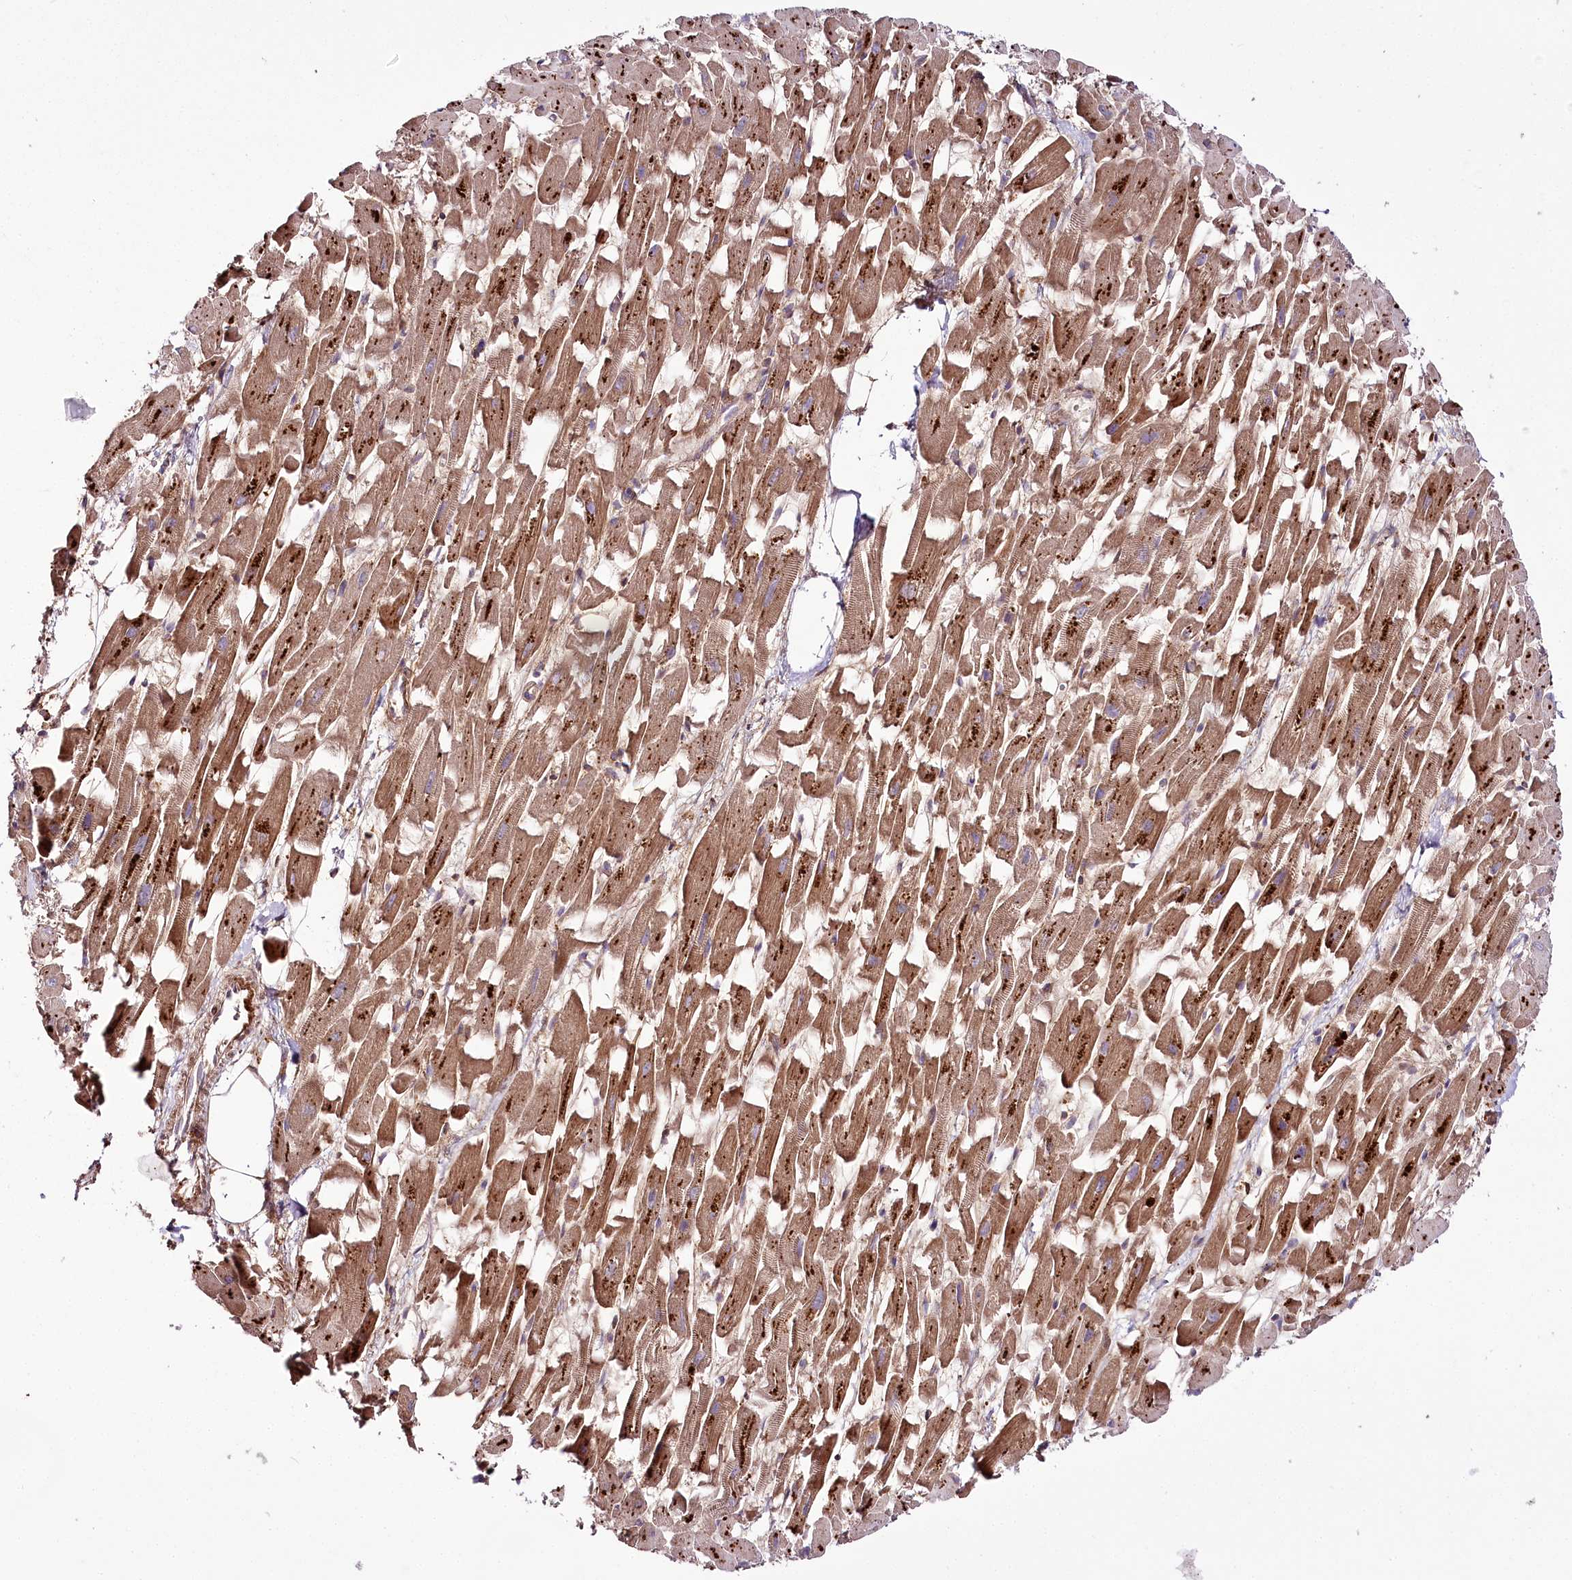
{"staining": {"intensity": "strong", "quantity": ">75%", "location": "cytoplasmic/membranous"}, "tissue": "heart muscle", "cell_type": "Cardiomyocytes", "image_type": "normal", "snomed": [{"axis": "morphology", "description": "Normal tissue, NOS"}, {"axis": "topography", "description": "Heart"}], "caption": "Immunohistochemical staining of normal human heart muscle reveals strong cytoplasmic/membranous protein expression in about >75% of cardiomyocytes.", "gene": "RAB7A", "patient": {"sex": "female", "age": 64}}